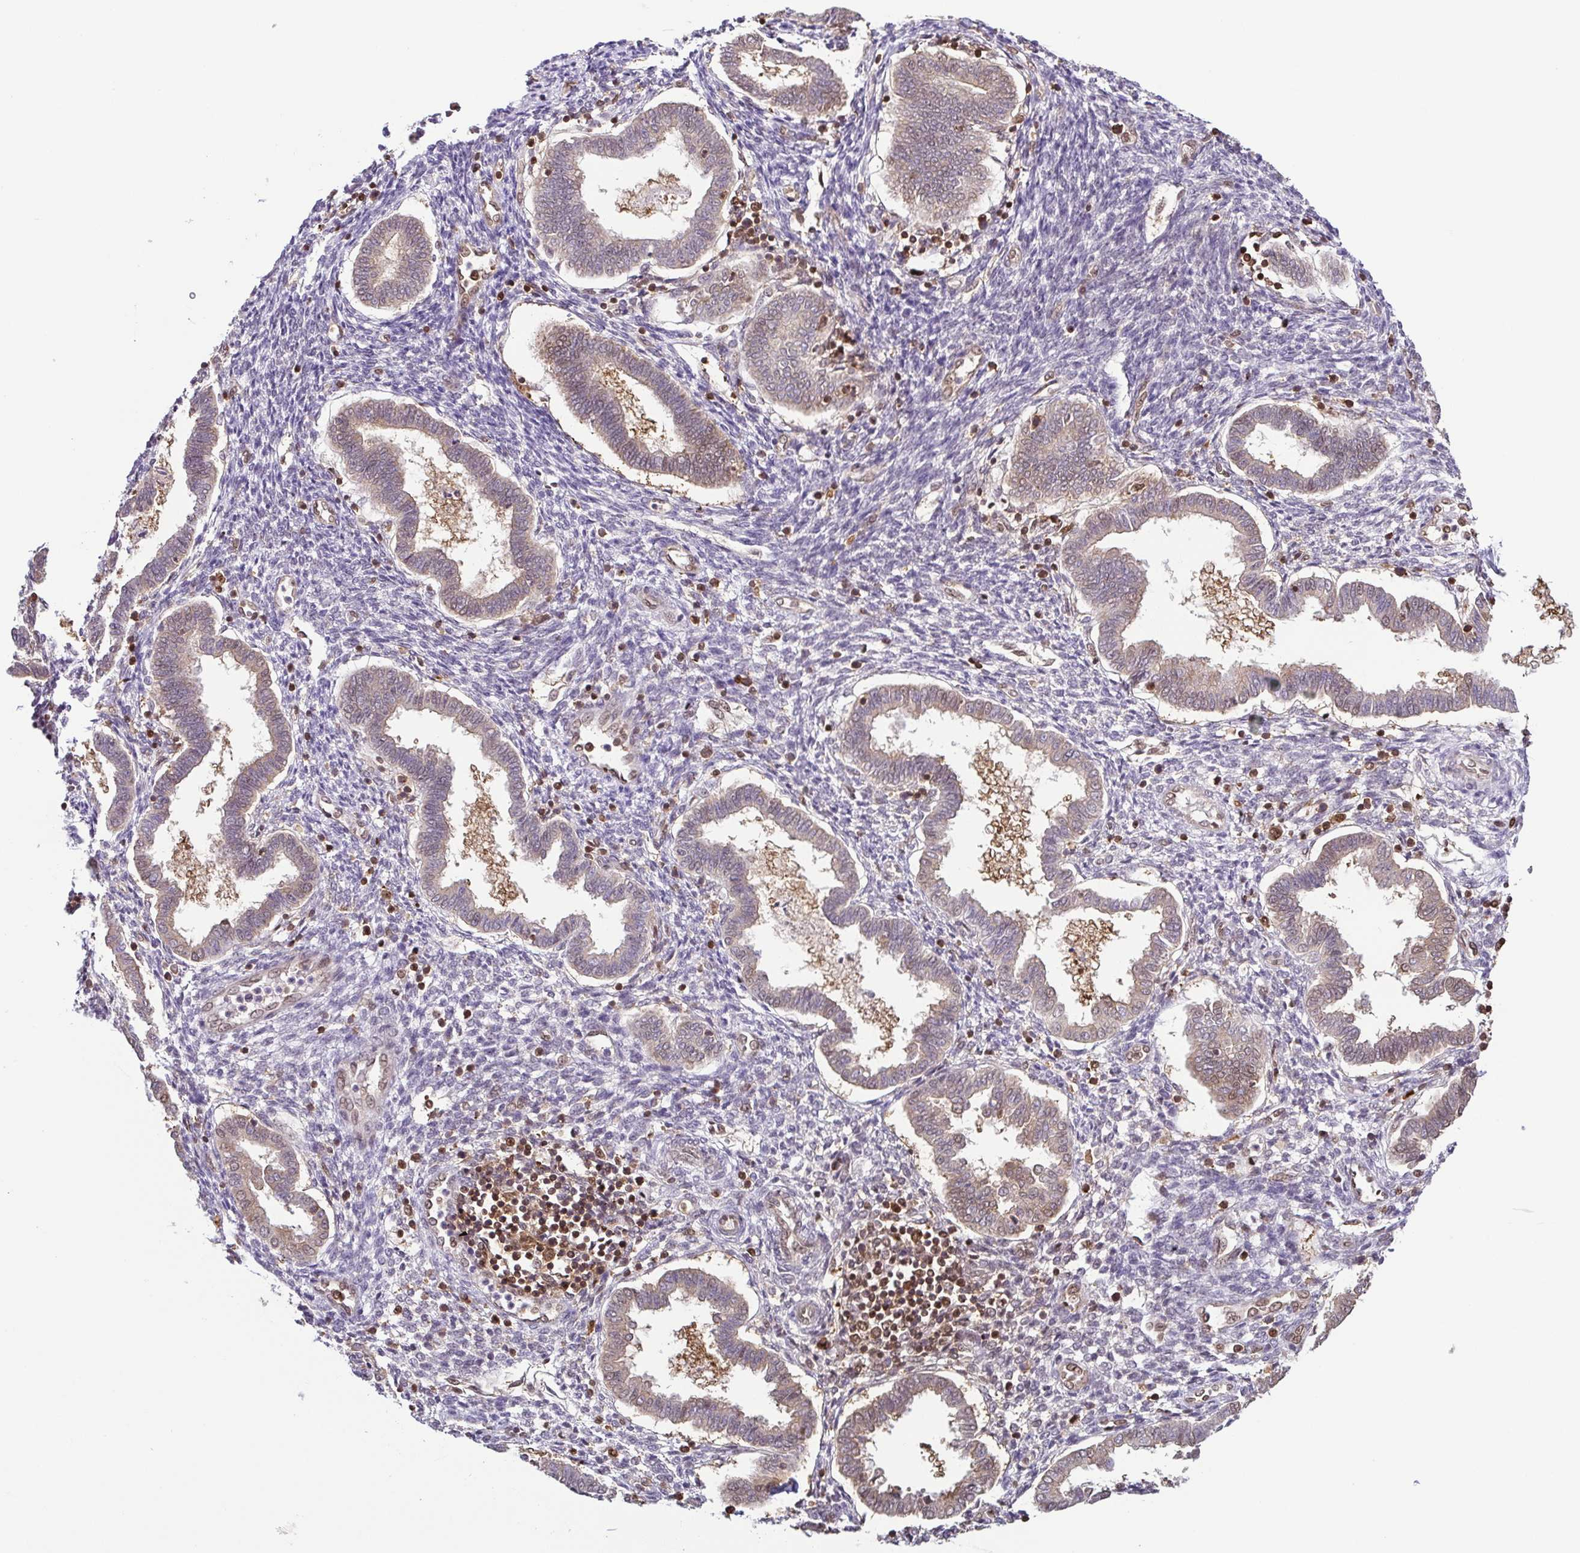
{"staining": {"intensity": "negative", "quantity": "none", "location": "none"}, "tissue": "endometrium", "cell_type": "Cells in endometrial stroma", "image_type": "normal", "snomed": [{"axis": "morphology", "description": "Normal tissue, NOS"}, {"axis": "topography", "description": "Endometrium"}], "caption": "This is an immunohistochemistry micrograph of benign human endometrium. There is no expression in cells in endometrial stroma.", "gene": "PSMB9", "patient": {"sex": "female", "age": 24}}